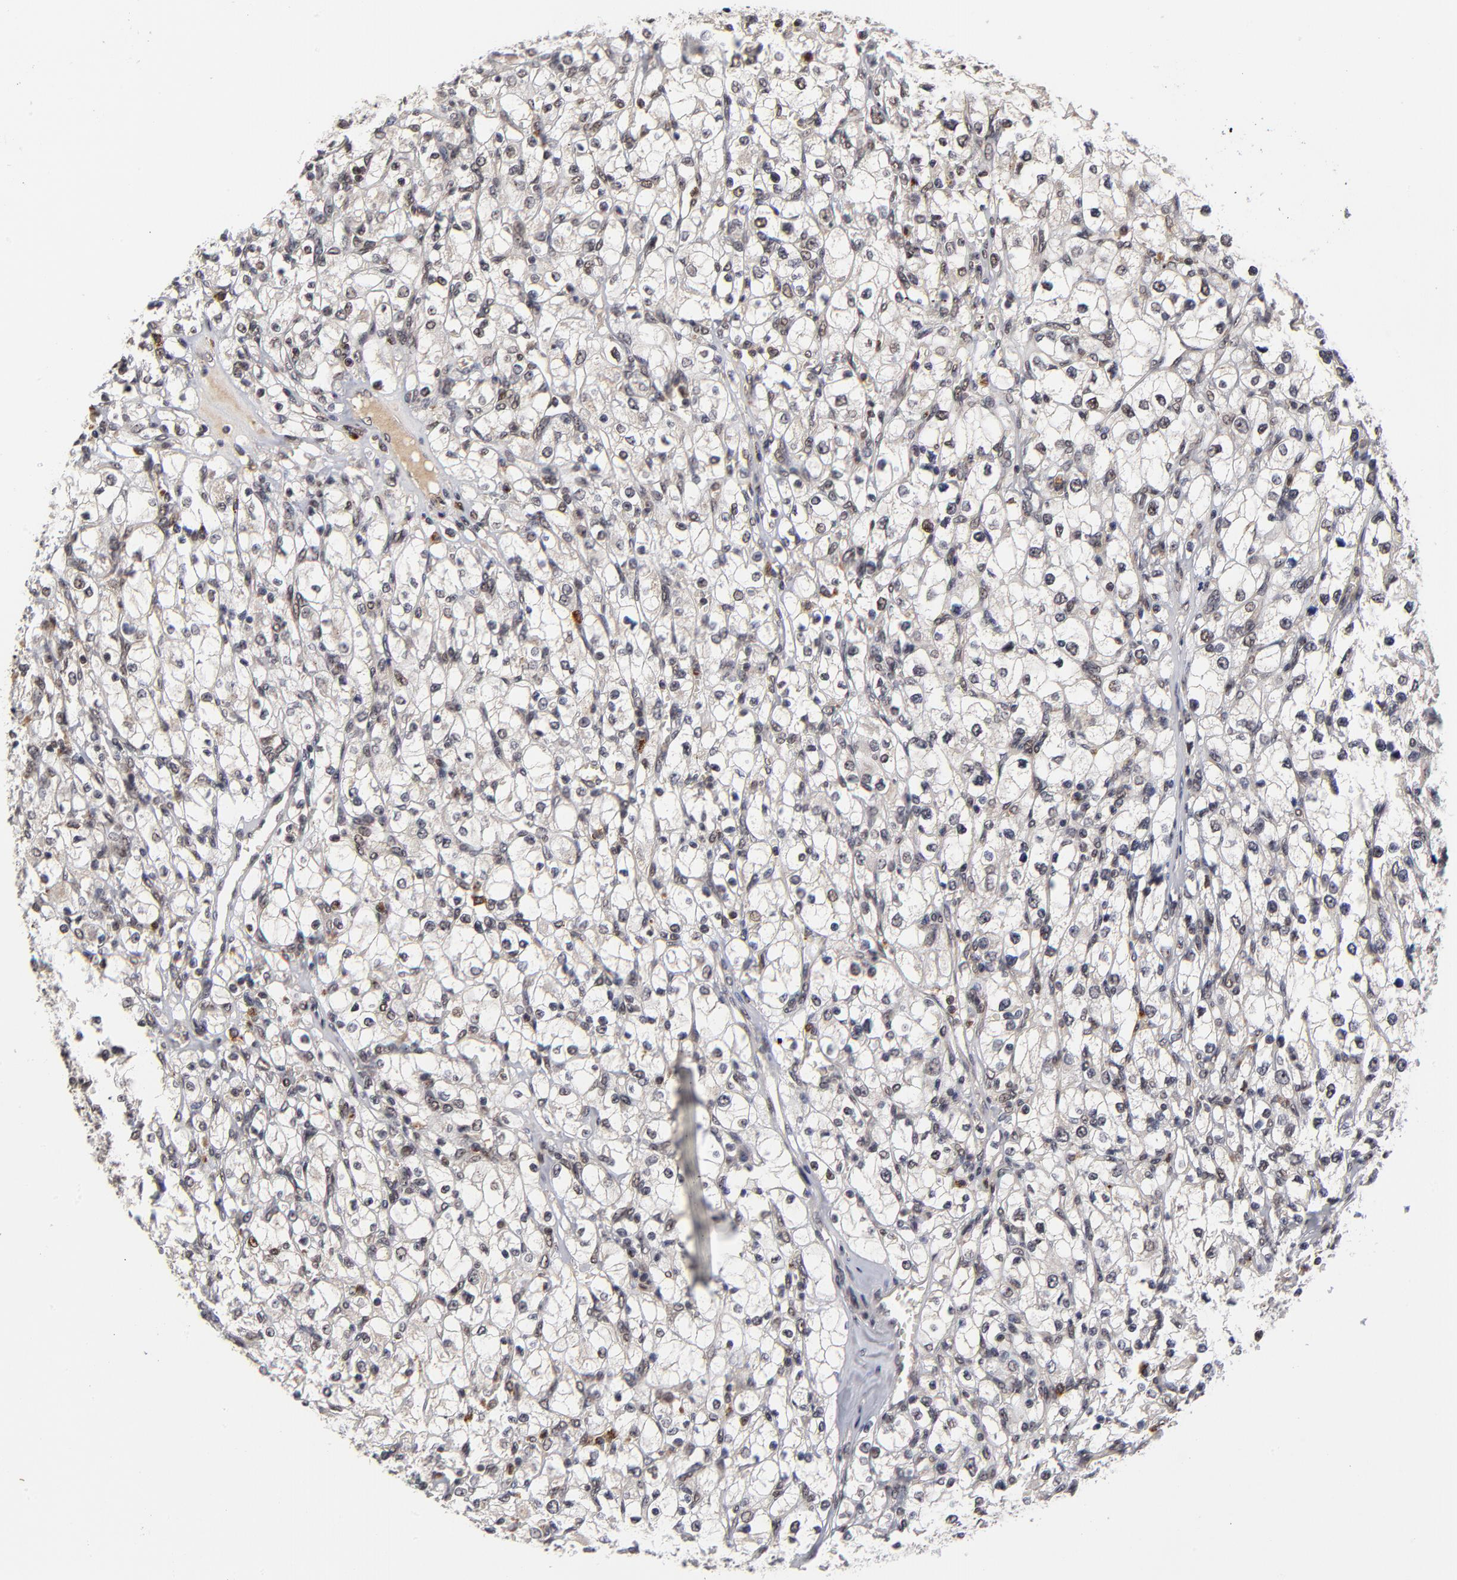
{"staining": {"intensity": "negative", "quantity": "none", "location": "none"}, "tissue": "renal cancer", "cell_type": "Tumor cells", "image_type": "cancer", "snomed": [{"axis": "morphology", "description": "Adenocarcinoma, NOS"}, {"axis": "topography", "description": "Kidney"}], "caption": "The image reveals no significant staining in tumor cells of adenocarcinoma (renal). The staining is performed using DAB brown chromogen with nuclei counter-stained in using hematoxylin.", "gene": "ZNF419", "patient": {"sex": "female", "age": 62}}